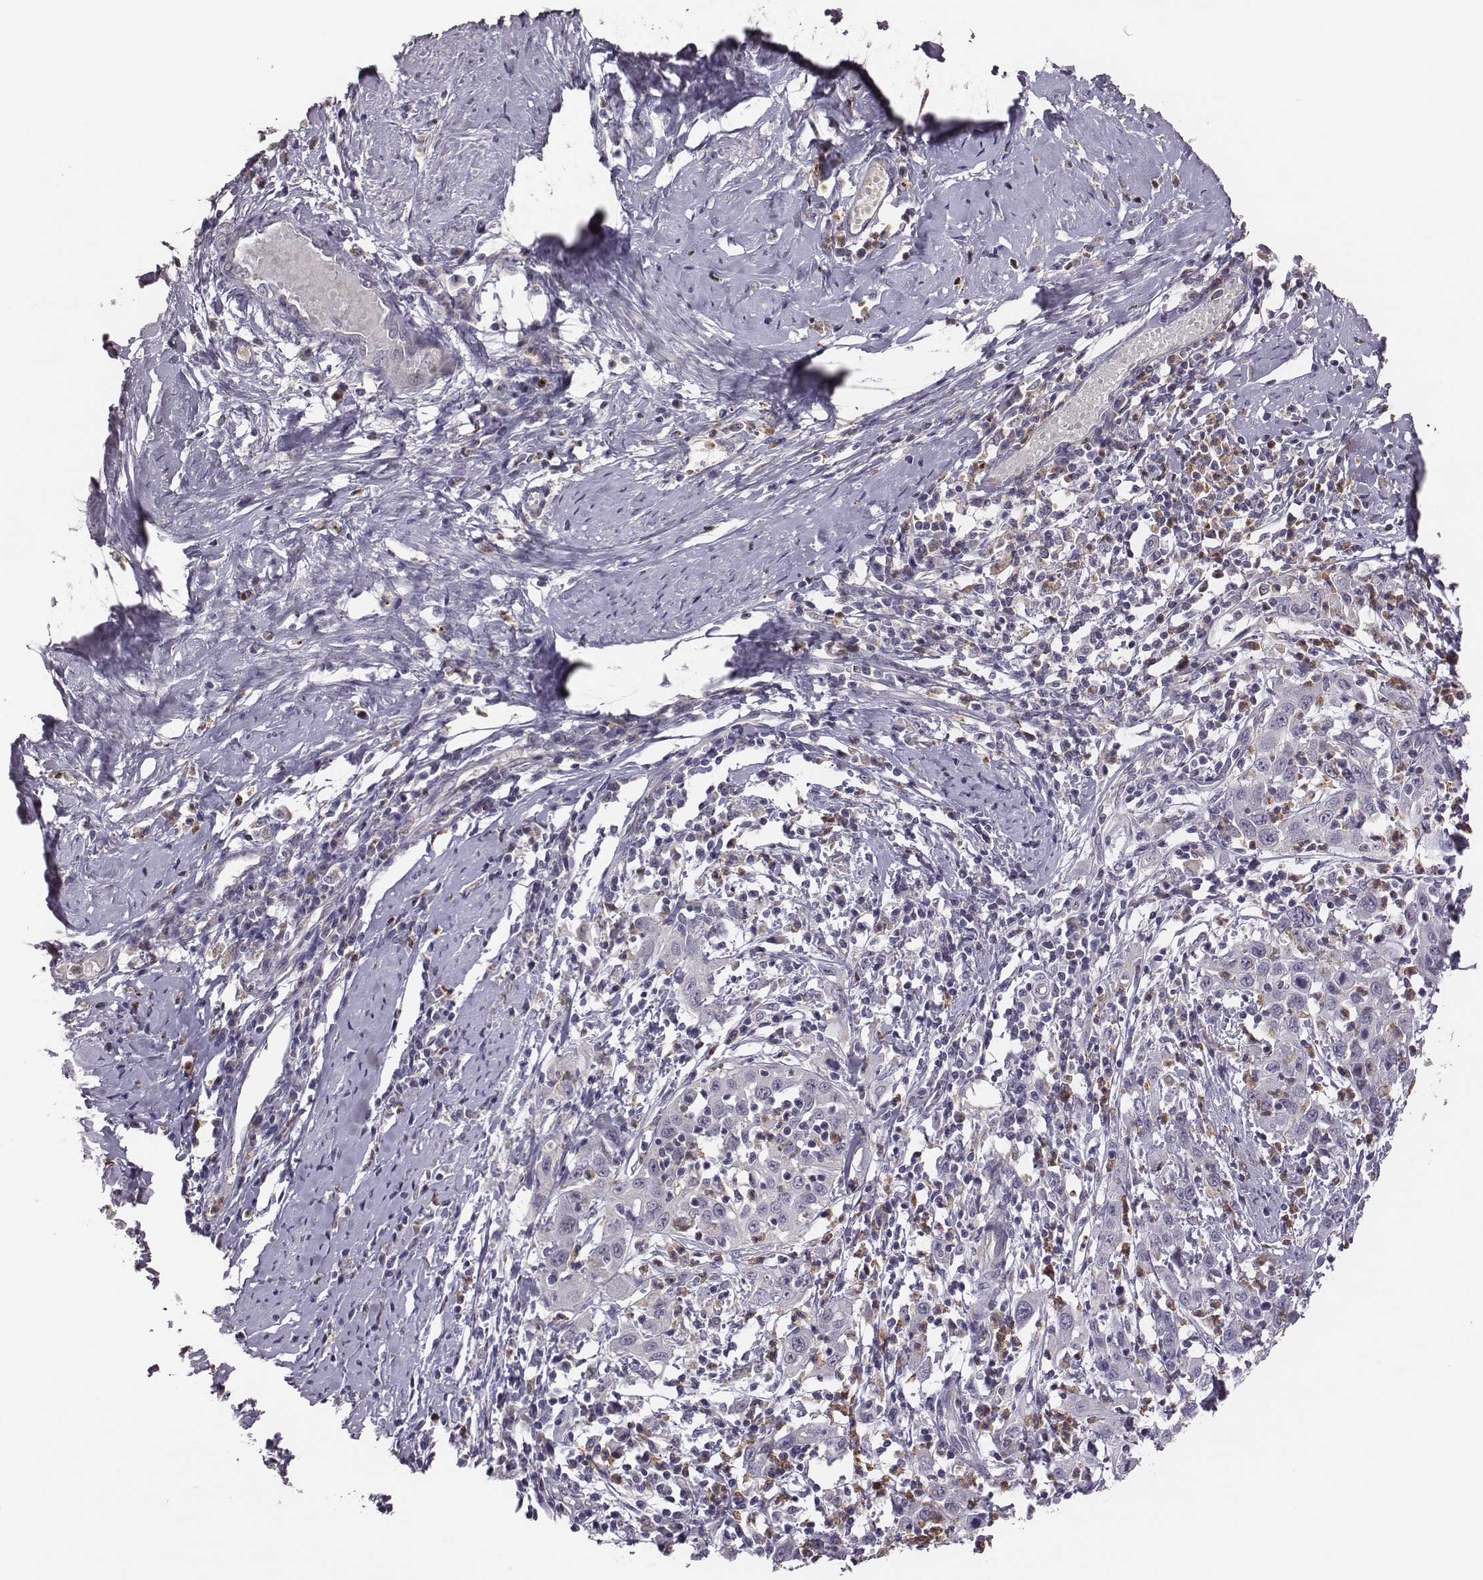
{"staining": {"intensity": "negative", "quantity": "none", "location": "none"}, "tissue": "cervical cancer", "cell_type": "Tumor cells", "image_type": "cancer", "snomed": [{"axis": "morphology", "description": "Squamous cell carcinoma, NOS"}, {"axis": "topography", "description": "Cervix"}], "caption": "Immunohistochemical staining of cervical cancer (squamous cell carcinoma) reveals no significant expression in tumor cells. Brightfield microscopy of immunohistochemistry (IHC) stained with DAB (3,3'-diaminobenzidine) (brown) and hematoxylin (blue), captured at high magnification.", "gene": "KMO", "patient": {"sex": "female", "age": 46}}